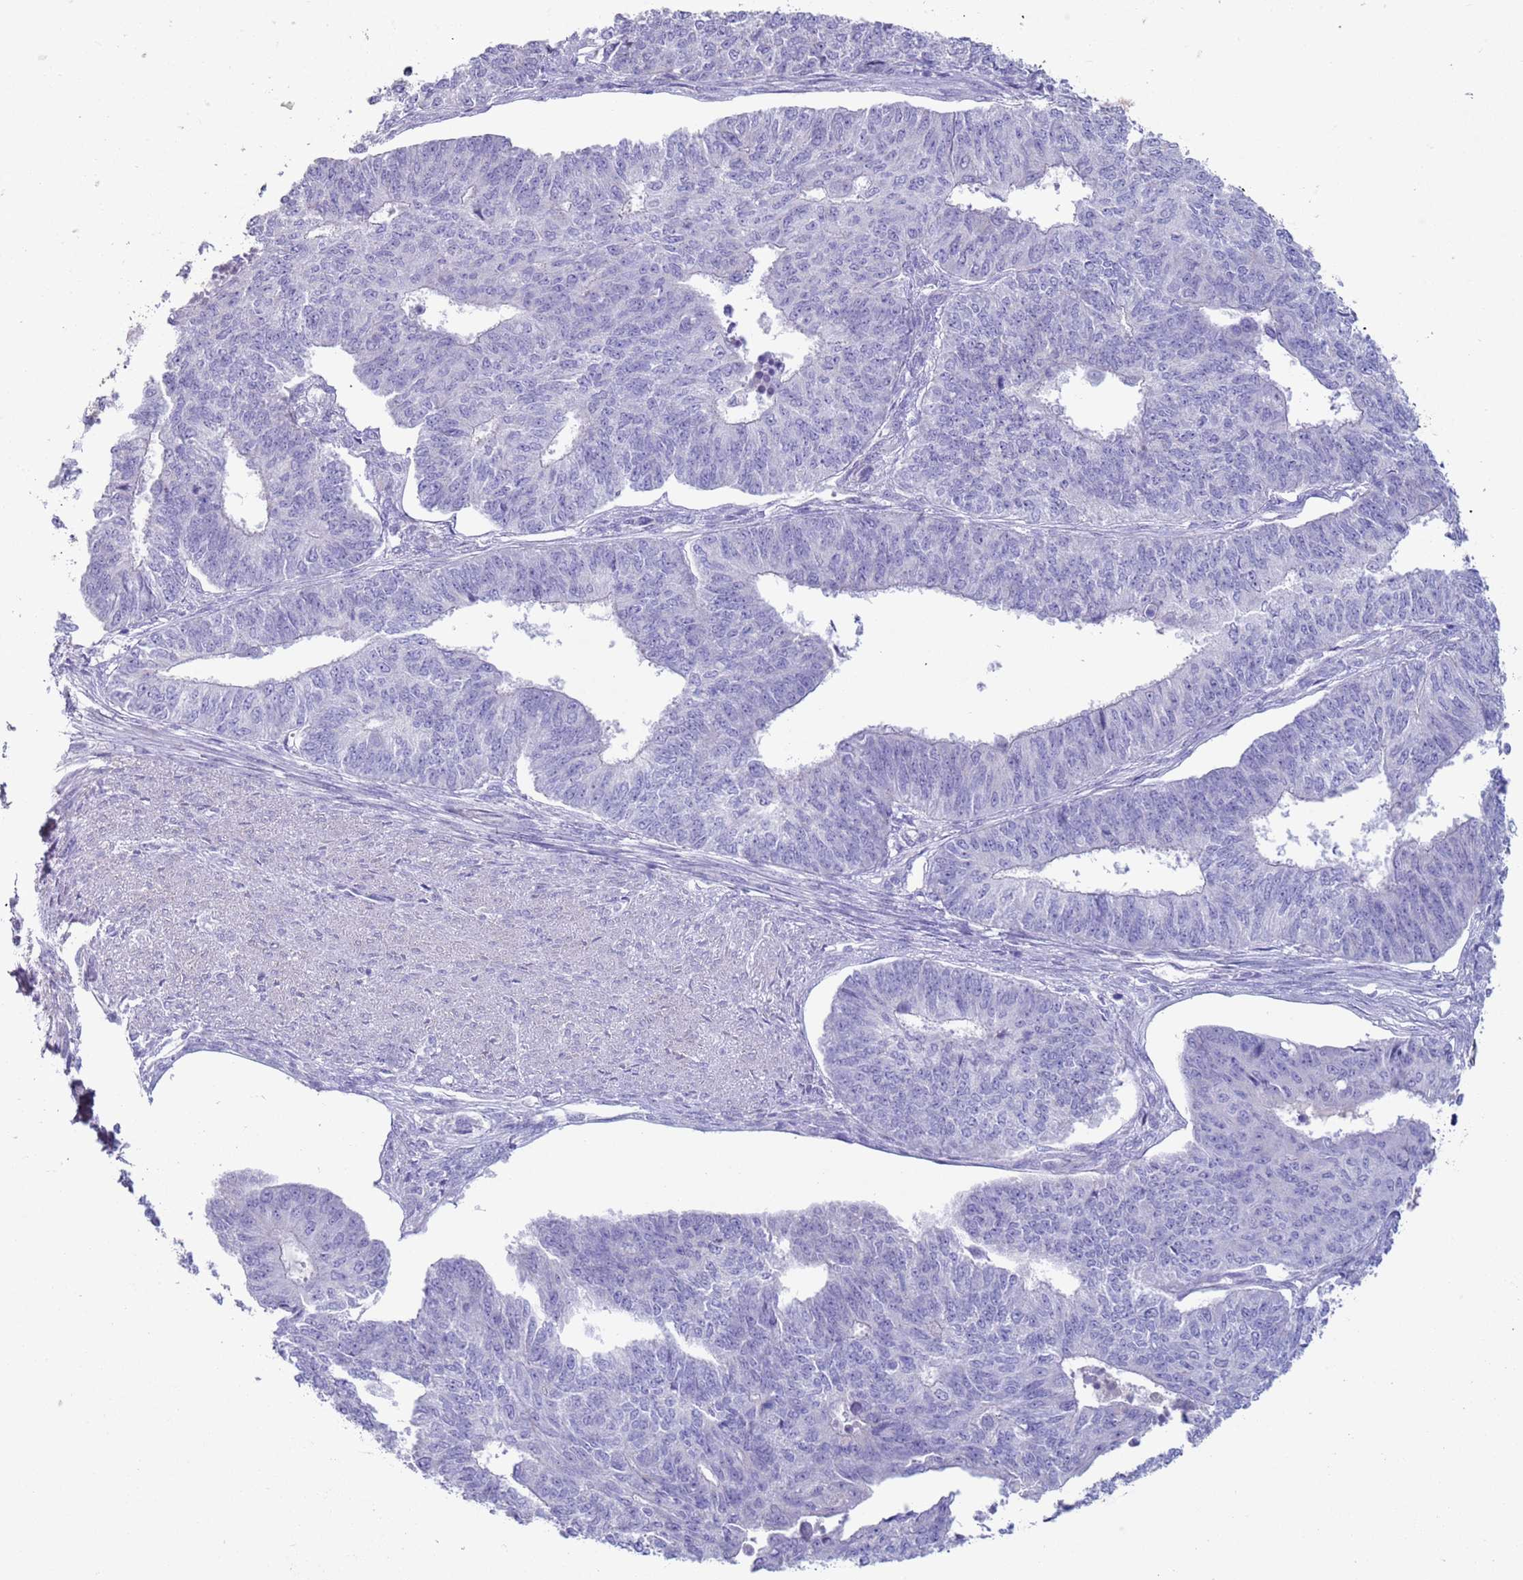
{"staining": {"intensity": "negative", "quantity": "none", "location": "none"}, "tissue": "endometrial cancer", "cell_type": "Tumor cells", "image_type": "cancer", "snomed": [{"axis": "morphology", "description": "Adenocarcinoma, NOS"}, {"axis": "topography", "description": "Endometrium"}], "caption": "This is a histopathology image of immunohistochemistry (IHC) staining of endometrial cancer, which shows no expression in tumor cells.", "gene": "NPAP1", "patient": {"sex": "female", "age": 32}}